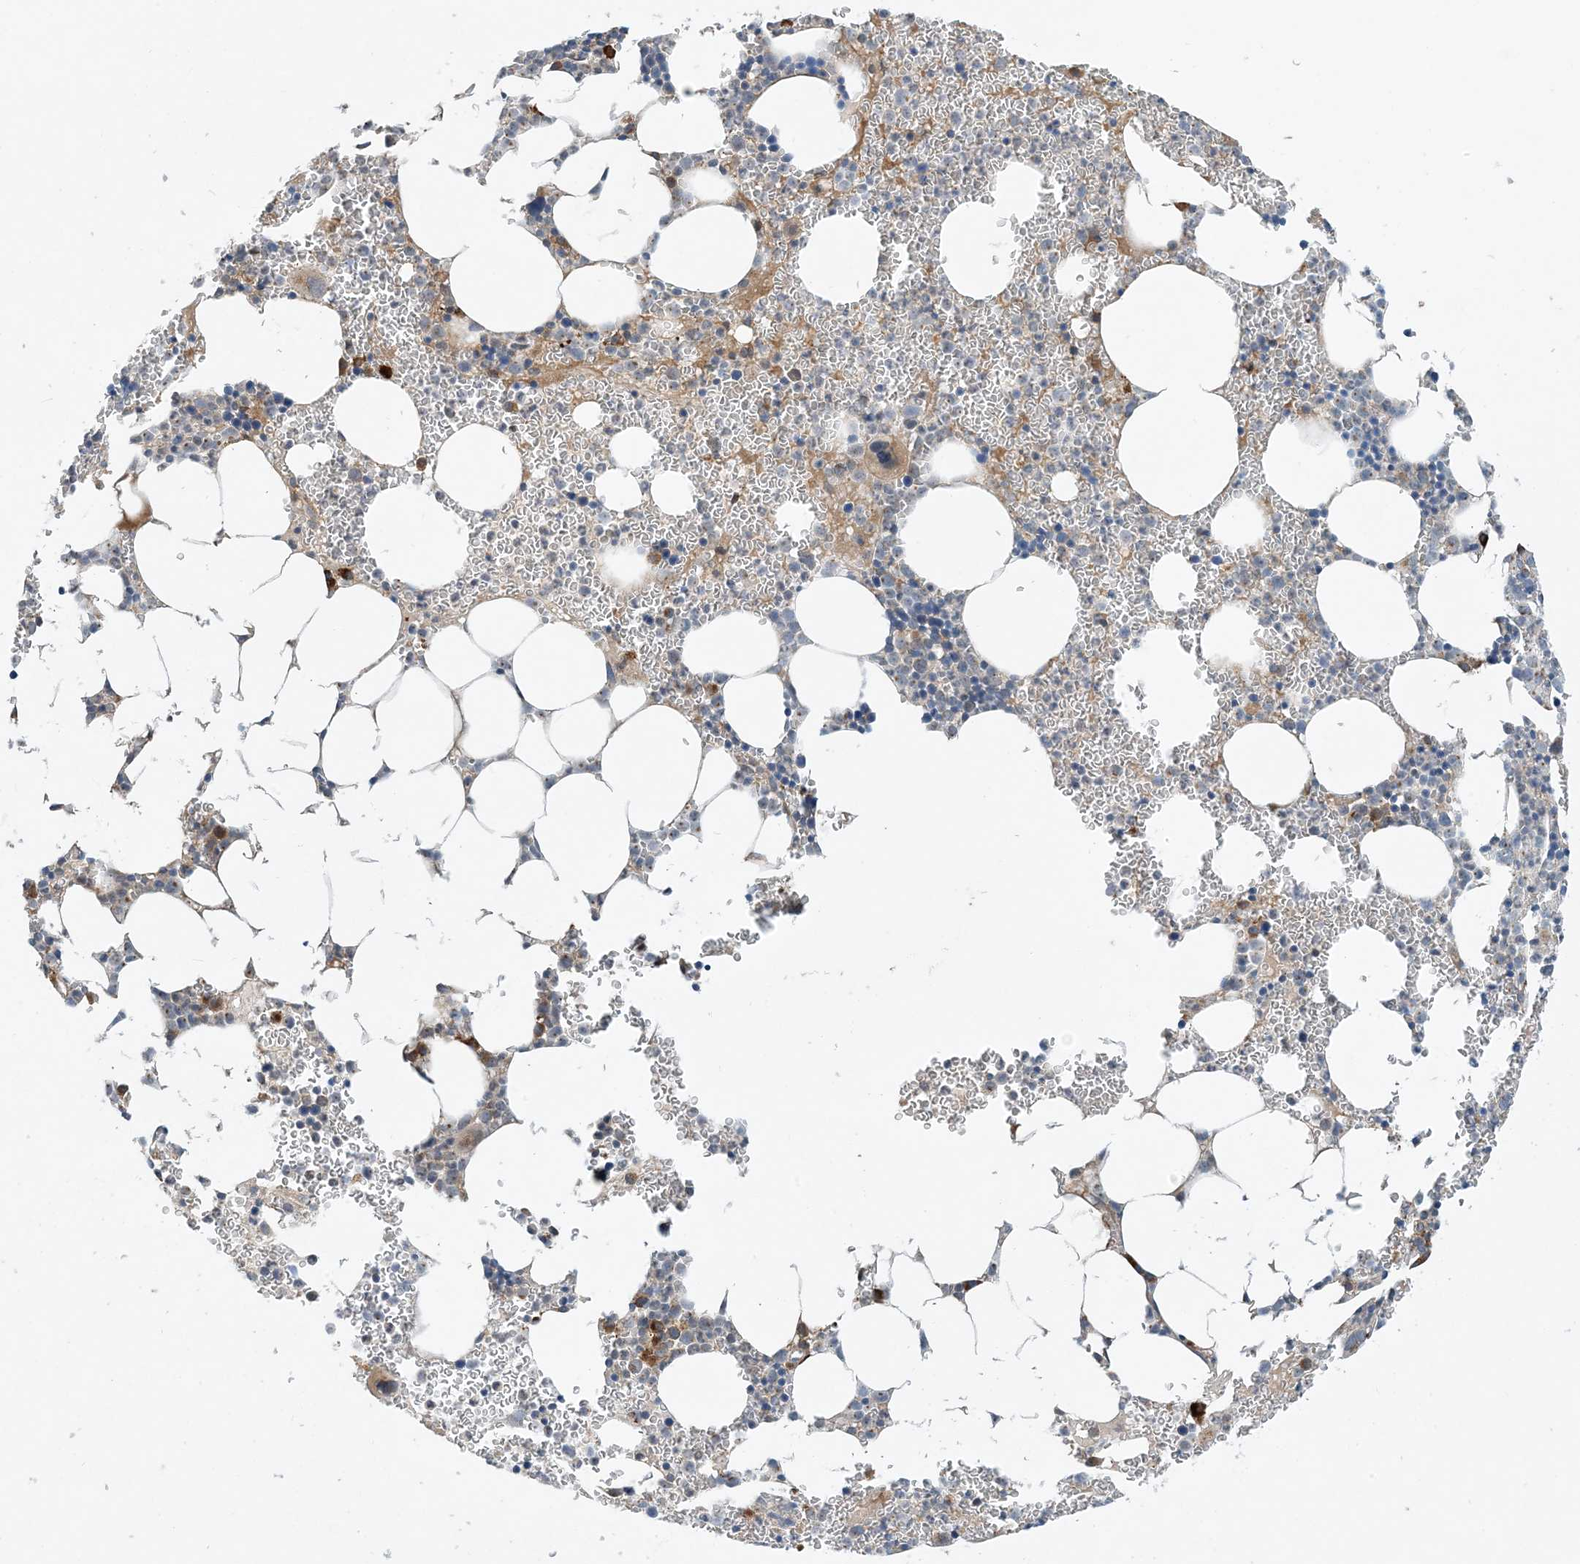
{"staining": {"intensity": "strong", "quantity": "<25%", "location": "cytoplasmic/membranous"}, "tissue": "bone marrow", "cell_type": "Hematopoietic cells", "image_type": "normal", "snomed": [{"axis": "morphology", "description": "Normal tissue, NOS"}, {"axis": "topography", "description": "Bone marrow"}], "caption": "Protein analysis of benign bone marrow exhibits strong cytoplasmic/membranous positivity in about <25% of hematopoietic cells. Nuclei are stained in blue.", "gene": "PHOSPHO2", "patient": {"sex": "female", "age": 78}}